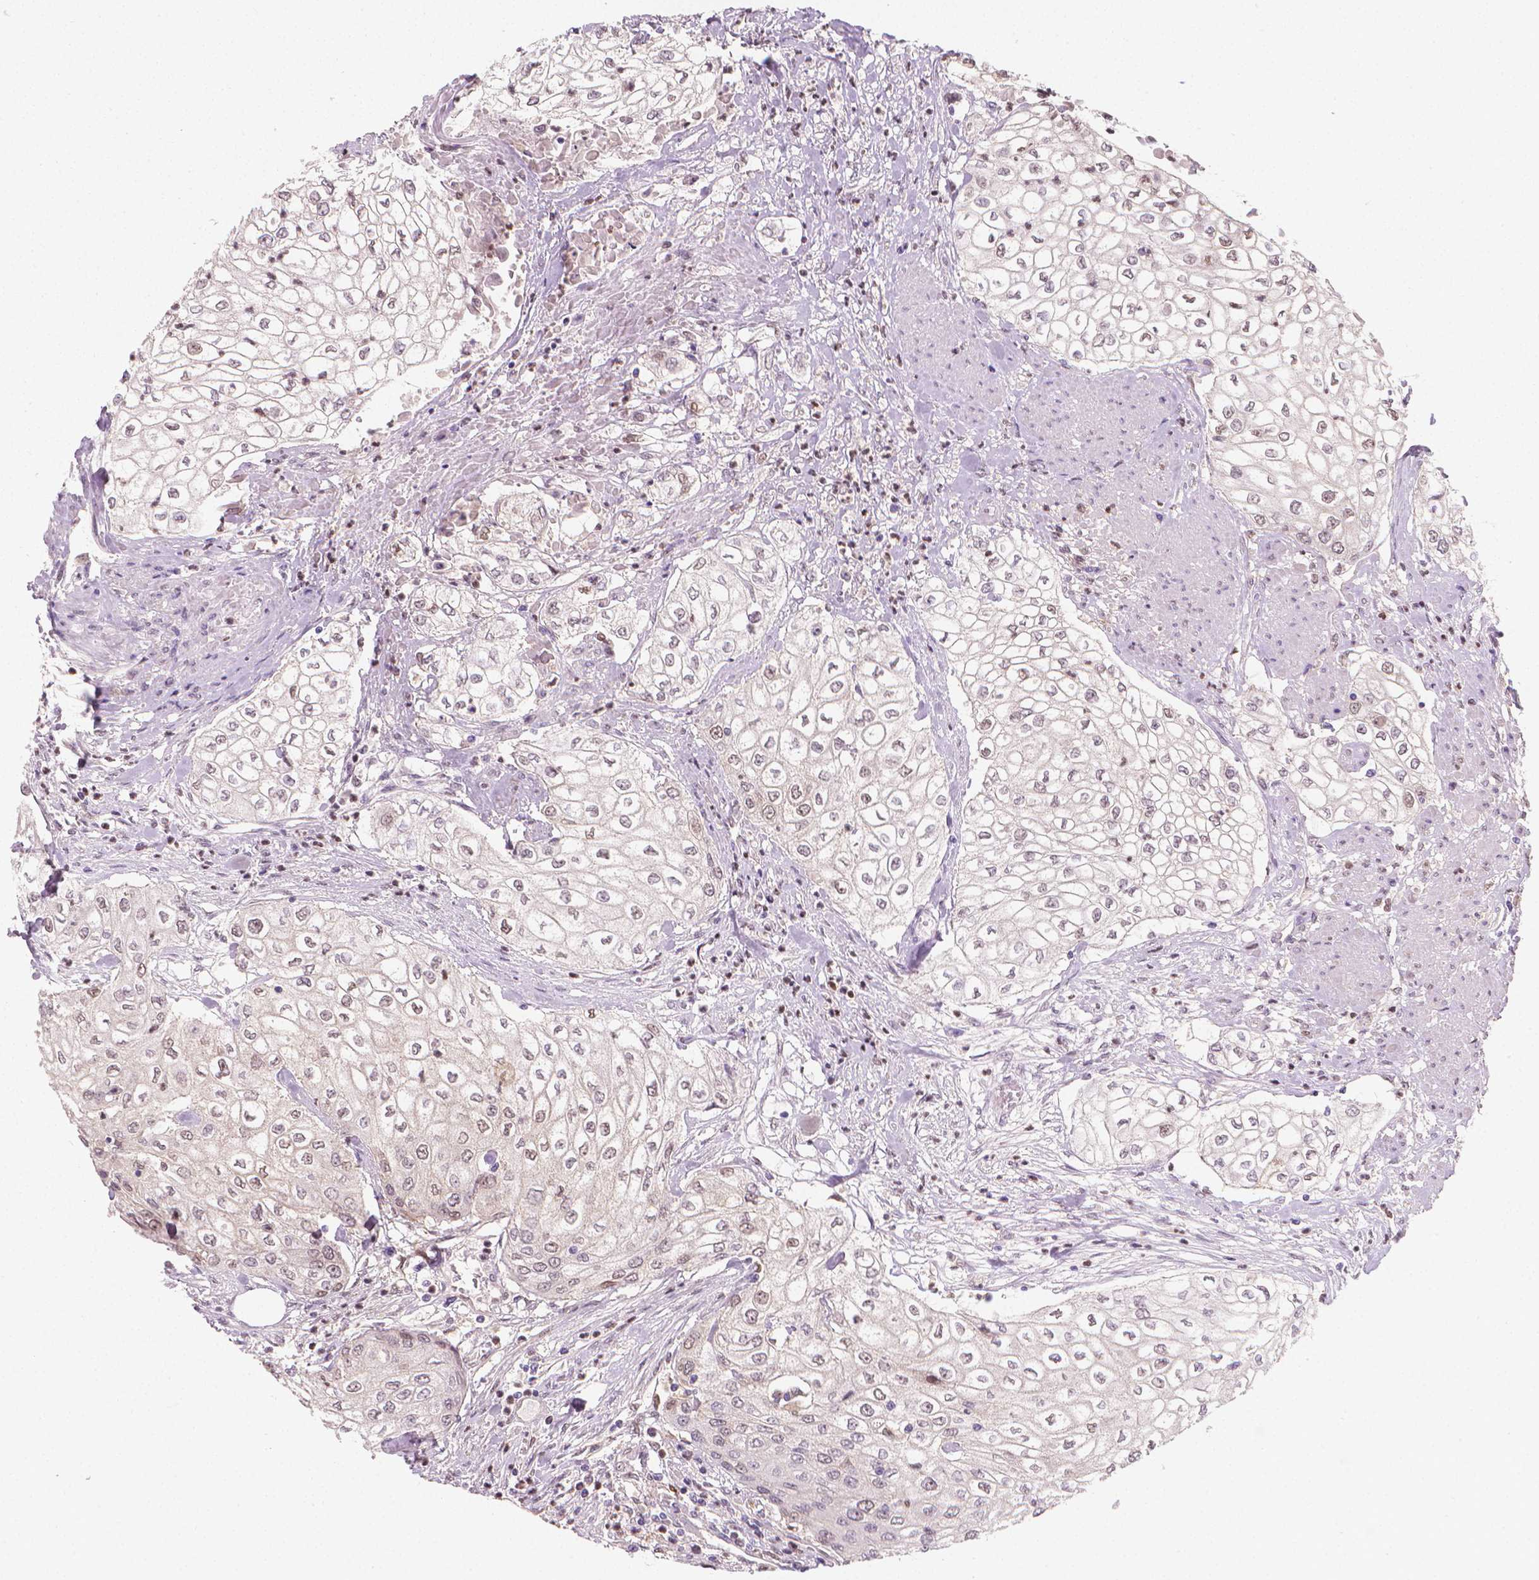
{"staining": {"intensity": "weak", "quantity": "25%-75%", "location": "nuclear"}, "tissue": "urothelial cancer", "cell_type": "Tumor cells", "image_type": "cancer", "snomed": [{"axis": "morphology", "description": "Urothelial carcinoma, High grade"}, {"axis": "topography", "description": "Urinary bladder"}], "caption": "There is low levels of weak nuclear staining in tumor cells of urothelial carcinoma (high-grade), as demonstrated by immunohistochemical staining (brown color).", "gene": "TNFAIP2", "patient": {"sex": "male", "age": 62}}